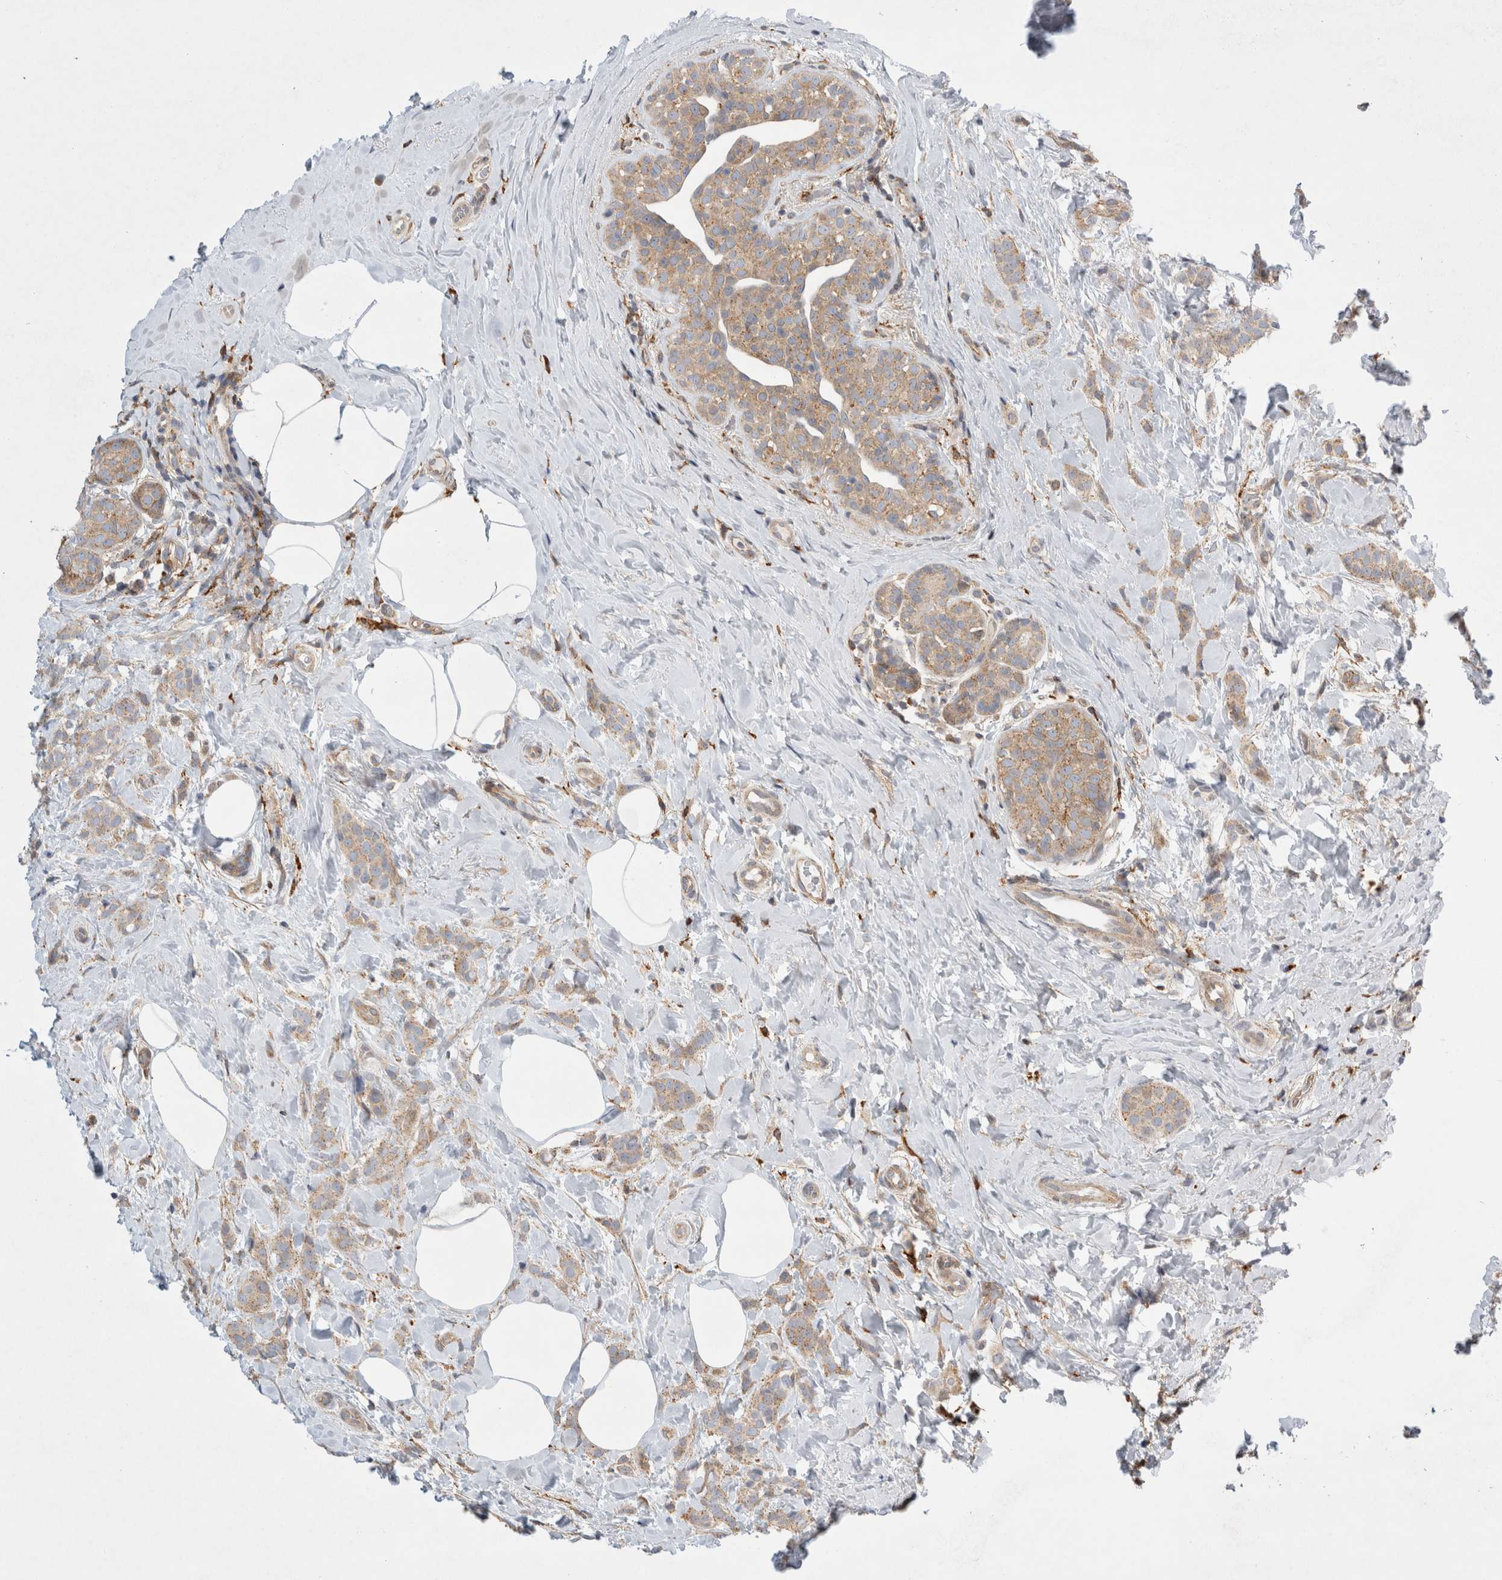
{"staining": {"intensity": "weak", "quantity": ">75%", "location": "cytoplasmic/membranous"}, "tissue": "breast cancer", "cell_type": "Tumor cells", "image_type": "cancer", "snomed": [{"axis": "morphology", "description": "Lobular carcinoma, in situ"}, {"axis": "morphology", "description": "Lobular carcinoma"}, {"axis": "topography", "description": "Breast"}], "caption": "Tumor cells demonstrate low levels of weak cytoplasmic/membranous positivity in about >75% of cells in human breast cancer (lobular carcinoma).", "gene": "CDCA7L", "patient": {"sex": "female", "age": 41}}